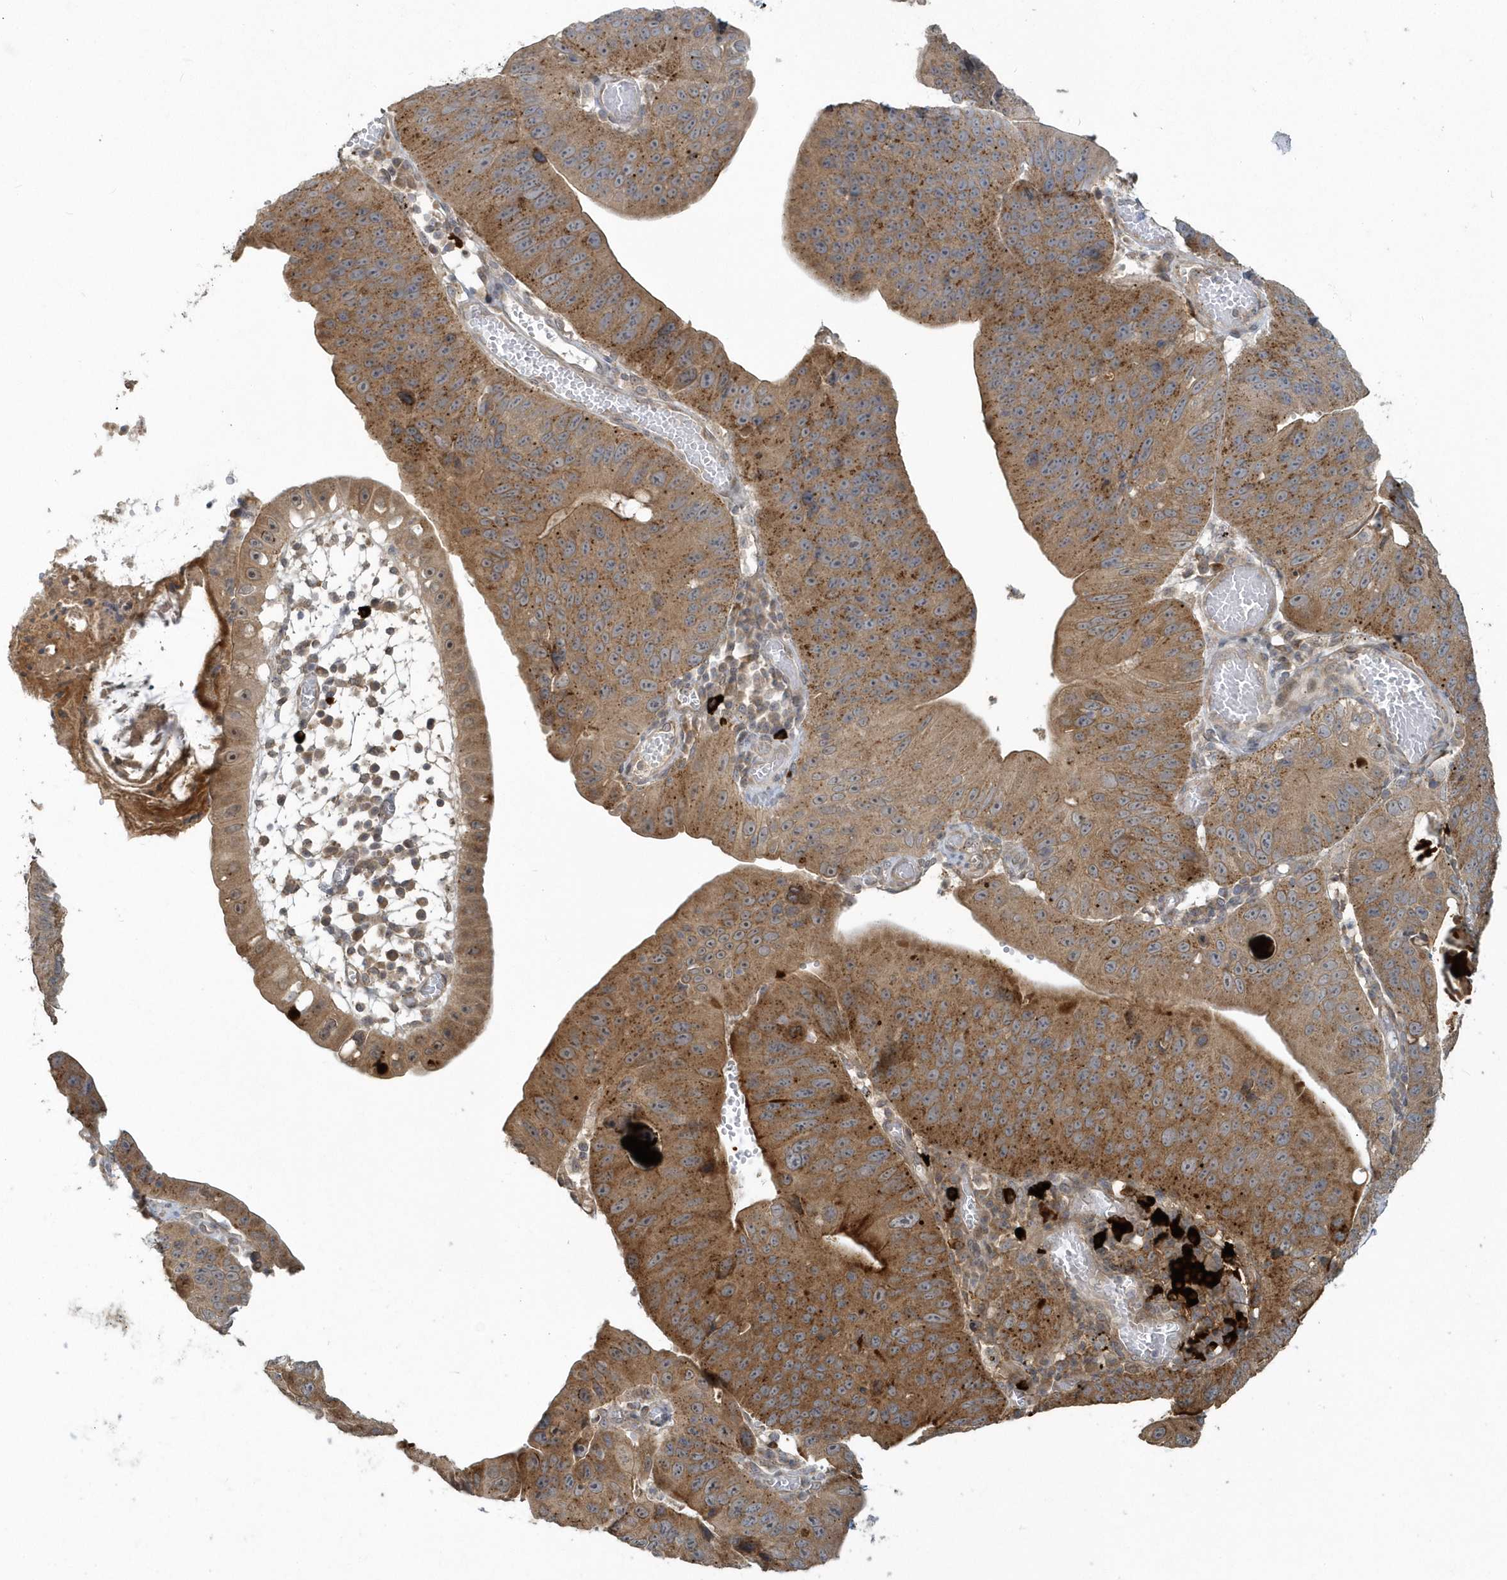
{"staining": {"intensity": "moderate", "quantity": ">75%", "location": "cytoplasmic/membranous"}, "tissue": "stomach cancer", "cell_type": "Tumor cells", "image_type": "cancer", "snomed": [{"axis": "morphology", "description": "Adenocarcinoma, NOS"}, {"axis": "topography", "description": "Stomach"}], "caption": "Immunohistochemistry micrograph of human stomach cancer (adenocarcinoma) stained for a protein (brown), which shows medium levels of moderate cytoplasmic/membranous expression in approximately >75% of tumor cells.", "gene": "STIM2", "patient": {"sex": "male", "age": 59}}